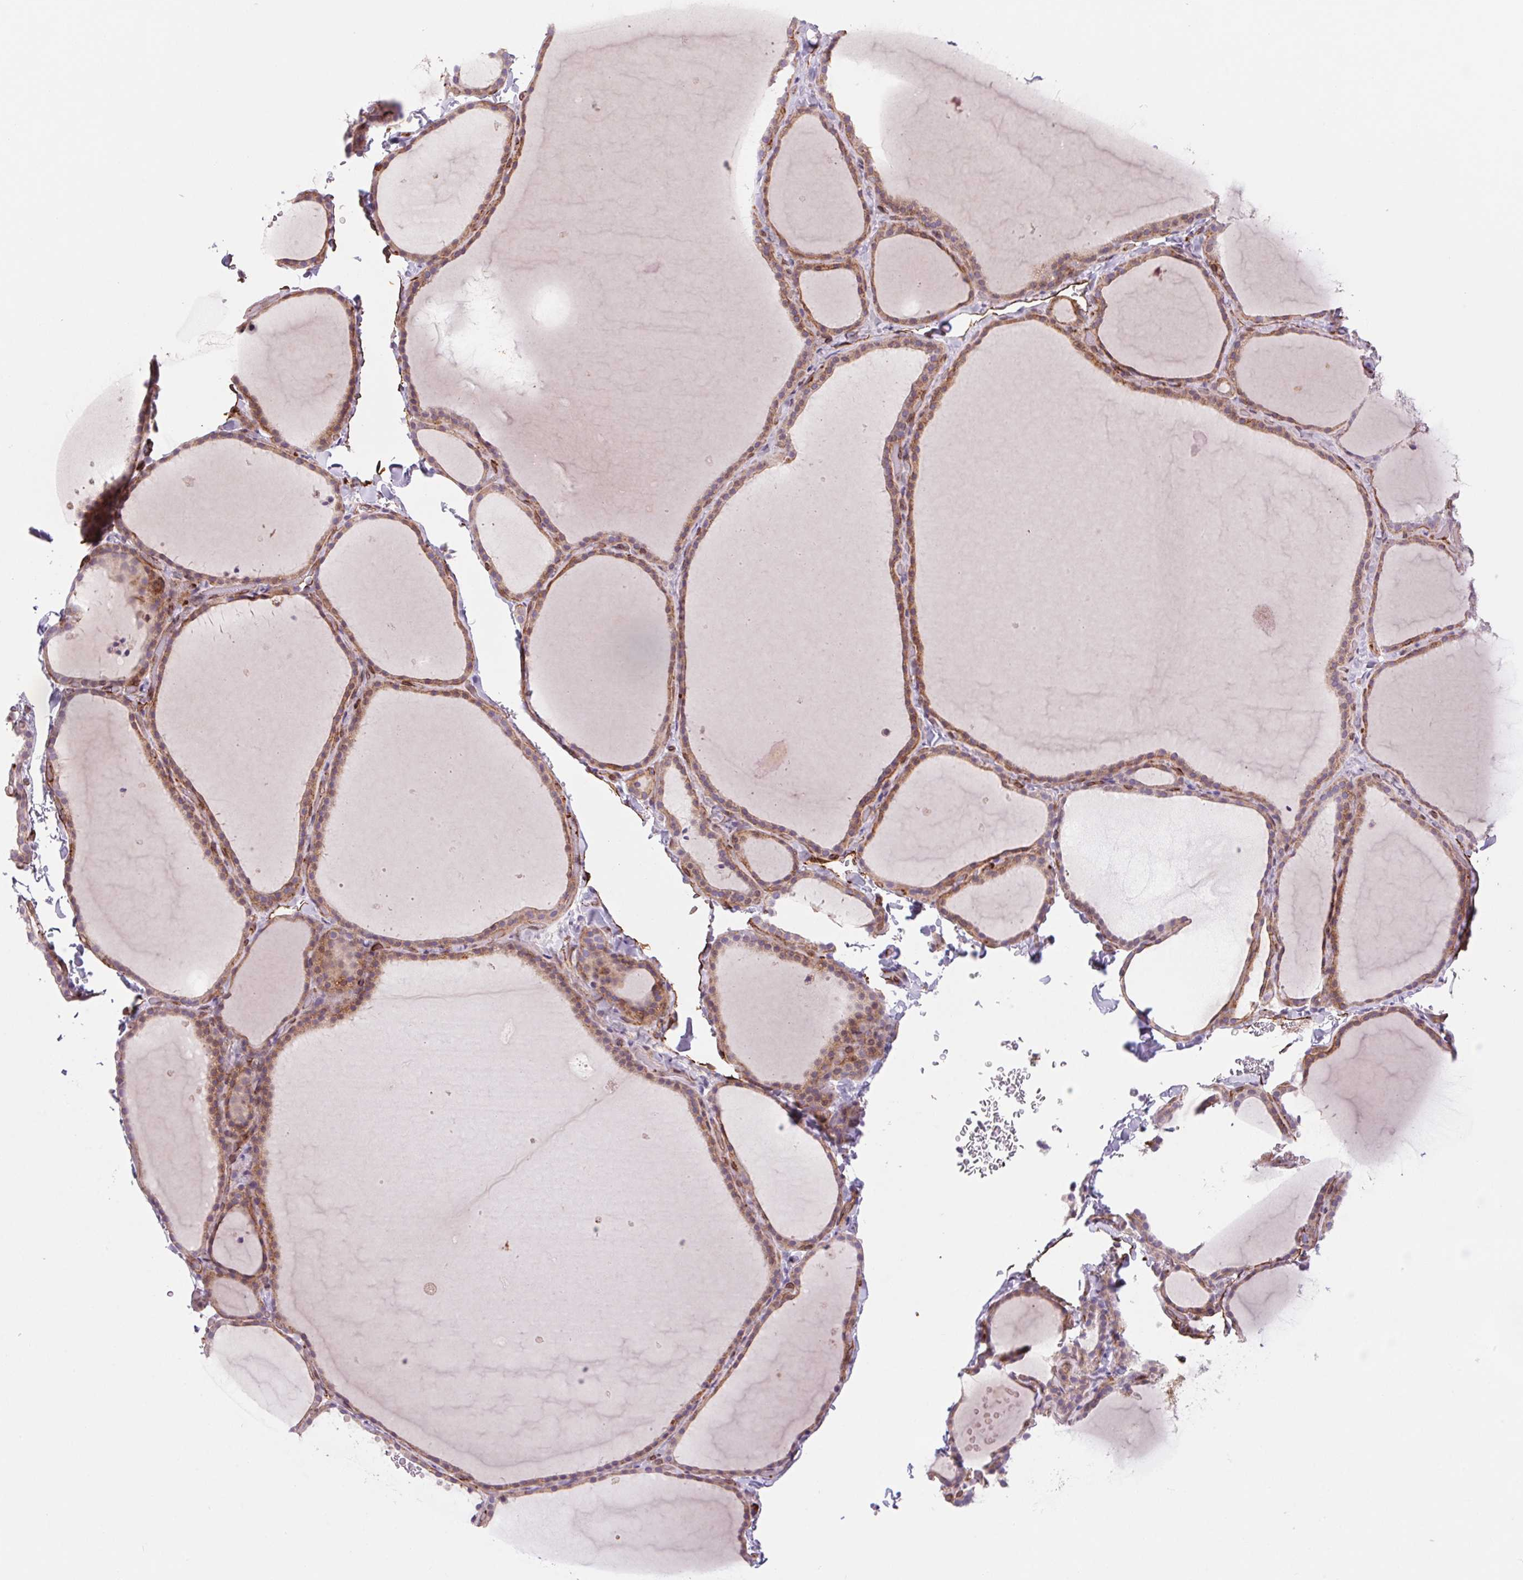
{"staining": {"intensity": "weak", "quantity": "25%-75%", "location": "cytoplasmic/membranous"}, "tissue": "thyroid gland", "cell_type": "Glandular cells", "image_type": "normal", "snomed": [{"axis": "morphology", "description": "Normal tissue, NOS"}, {"axis": "topography", "description": "Thyroid gland"}], "caption": "The immunohistochemical stain highlights weak cytoplasmic/membranous expression in glandular cells of unremarkable thyroid gland. (DAB (3,3'-diaminobenzidine) = brown stain, brightfield microscopy at high magnification).", "gene": "MS4A13", "patient": {"sex": "female", "age": 22}}